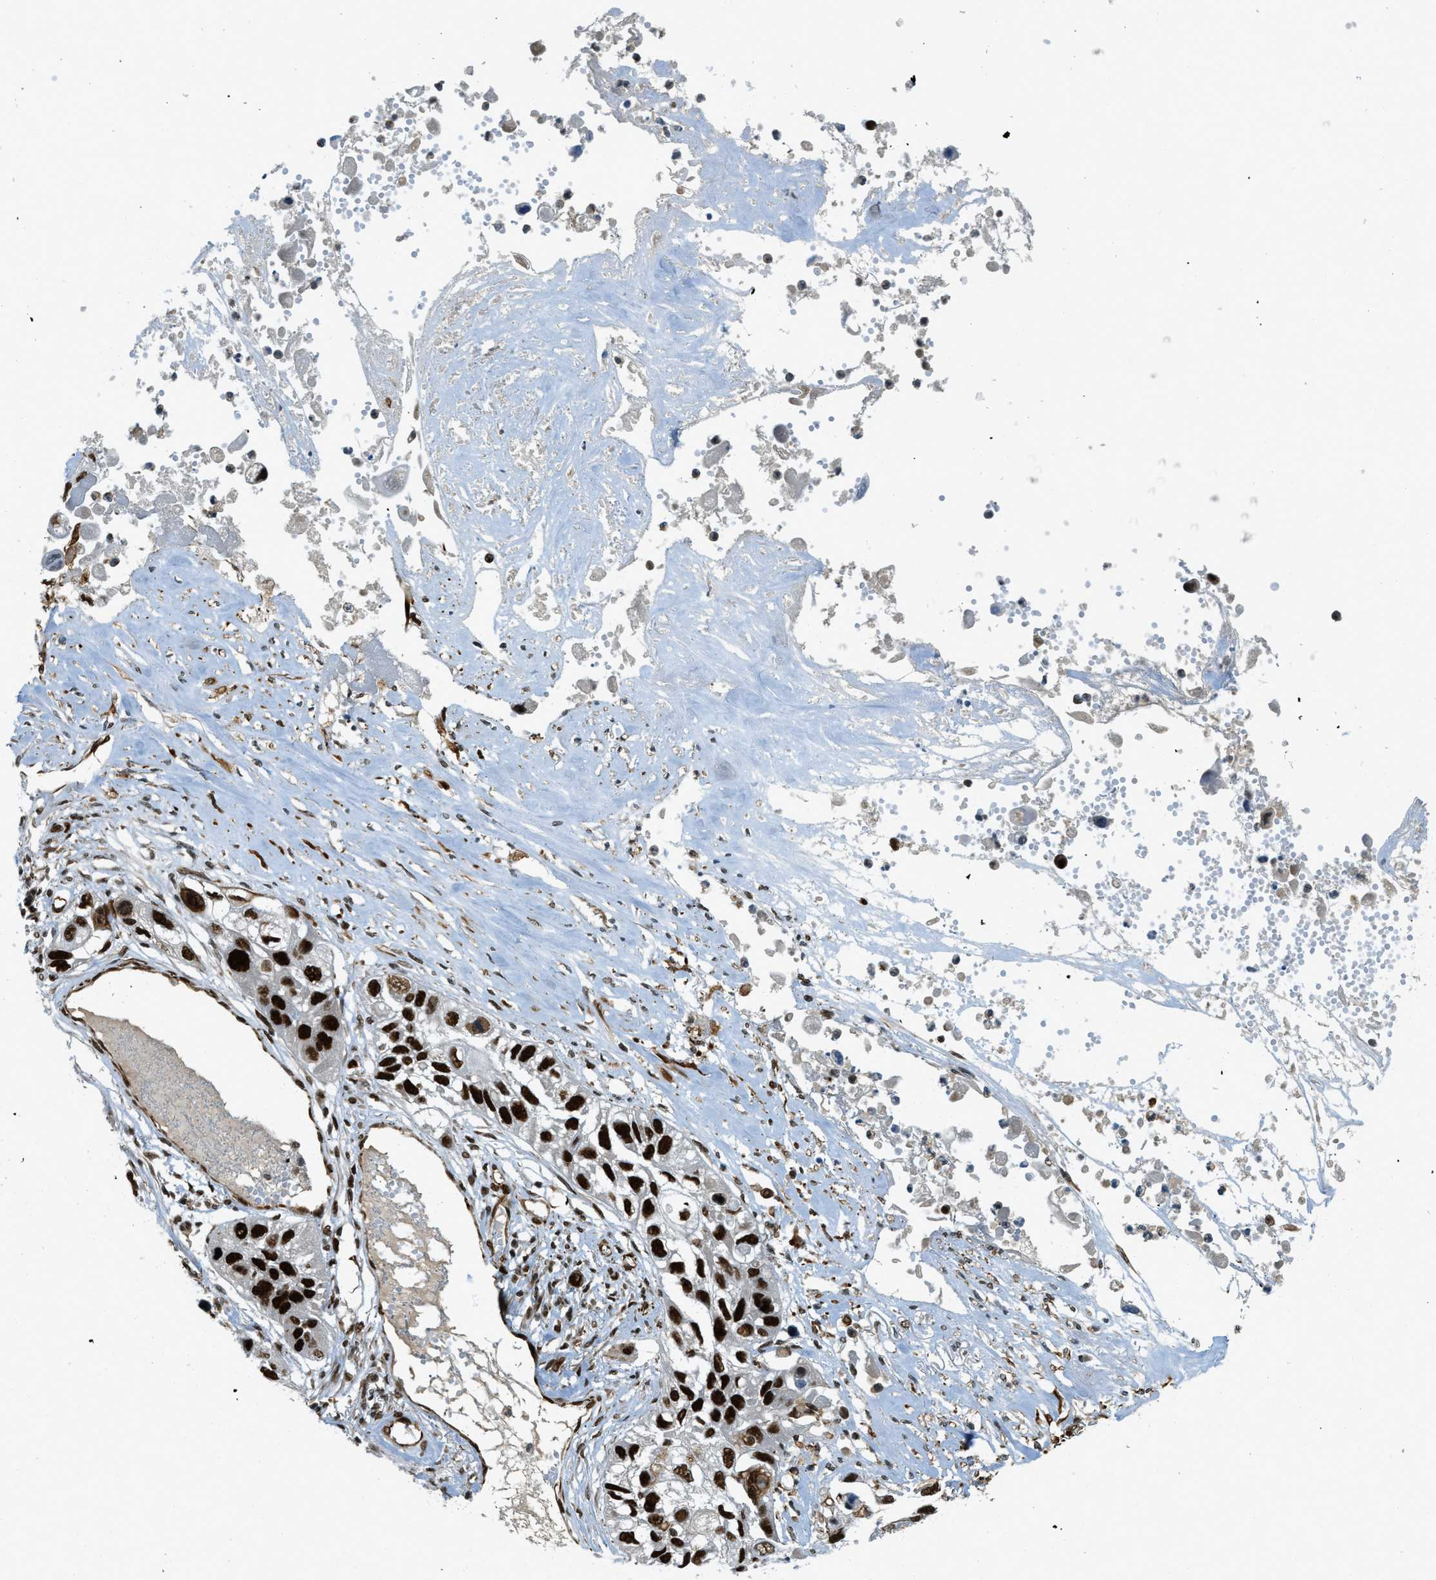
{"staining": {"intensity": "strong", "quantity": ">75%", "location": "nuclear"}, "tissue": "lung cancer", "cell_type": "Tumor cells", "image_type": "cancer", "snomed": [{"axis": "morphology", "description": "Squamous cell carcinoma, NOS"}, {"axis": "topography", "description": "Lung"}], "caption": "DAB (3,3'-diaminobenzidine) immunohistochemical staining of lung cancer (squamous cell carcinoma) reveals strong nuclear protein expression in about >75% of tumor cells.", "gene": "ZFR", "patient": {"sex": "male", "age": 71}}